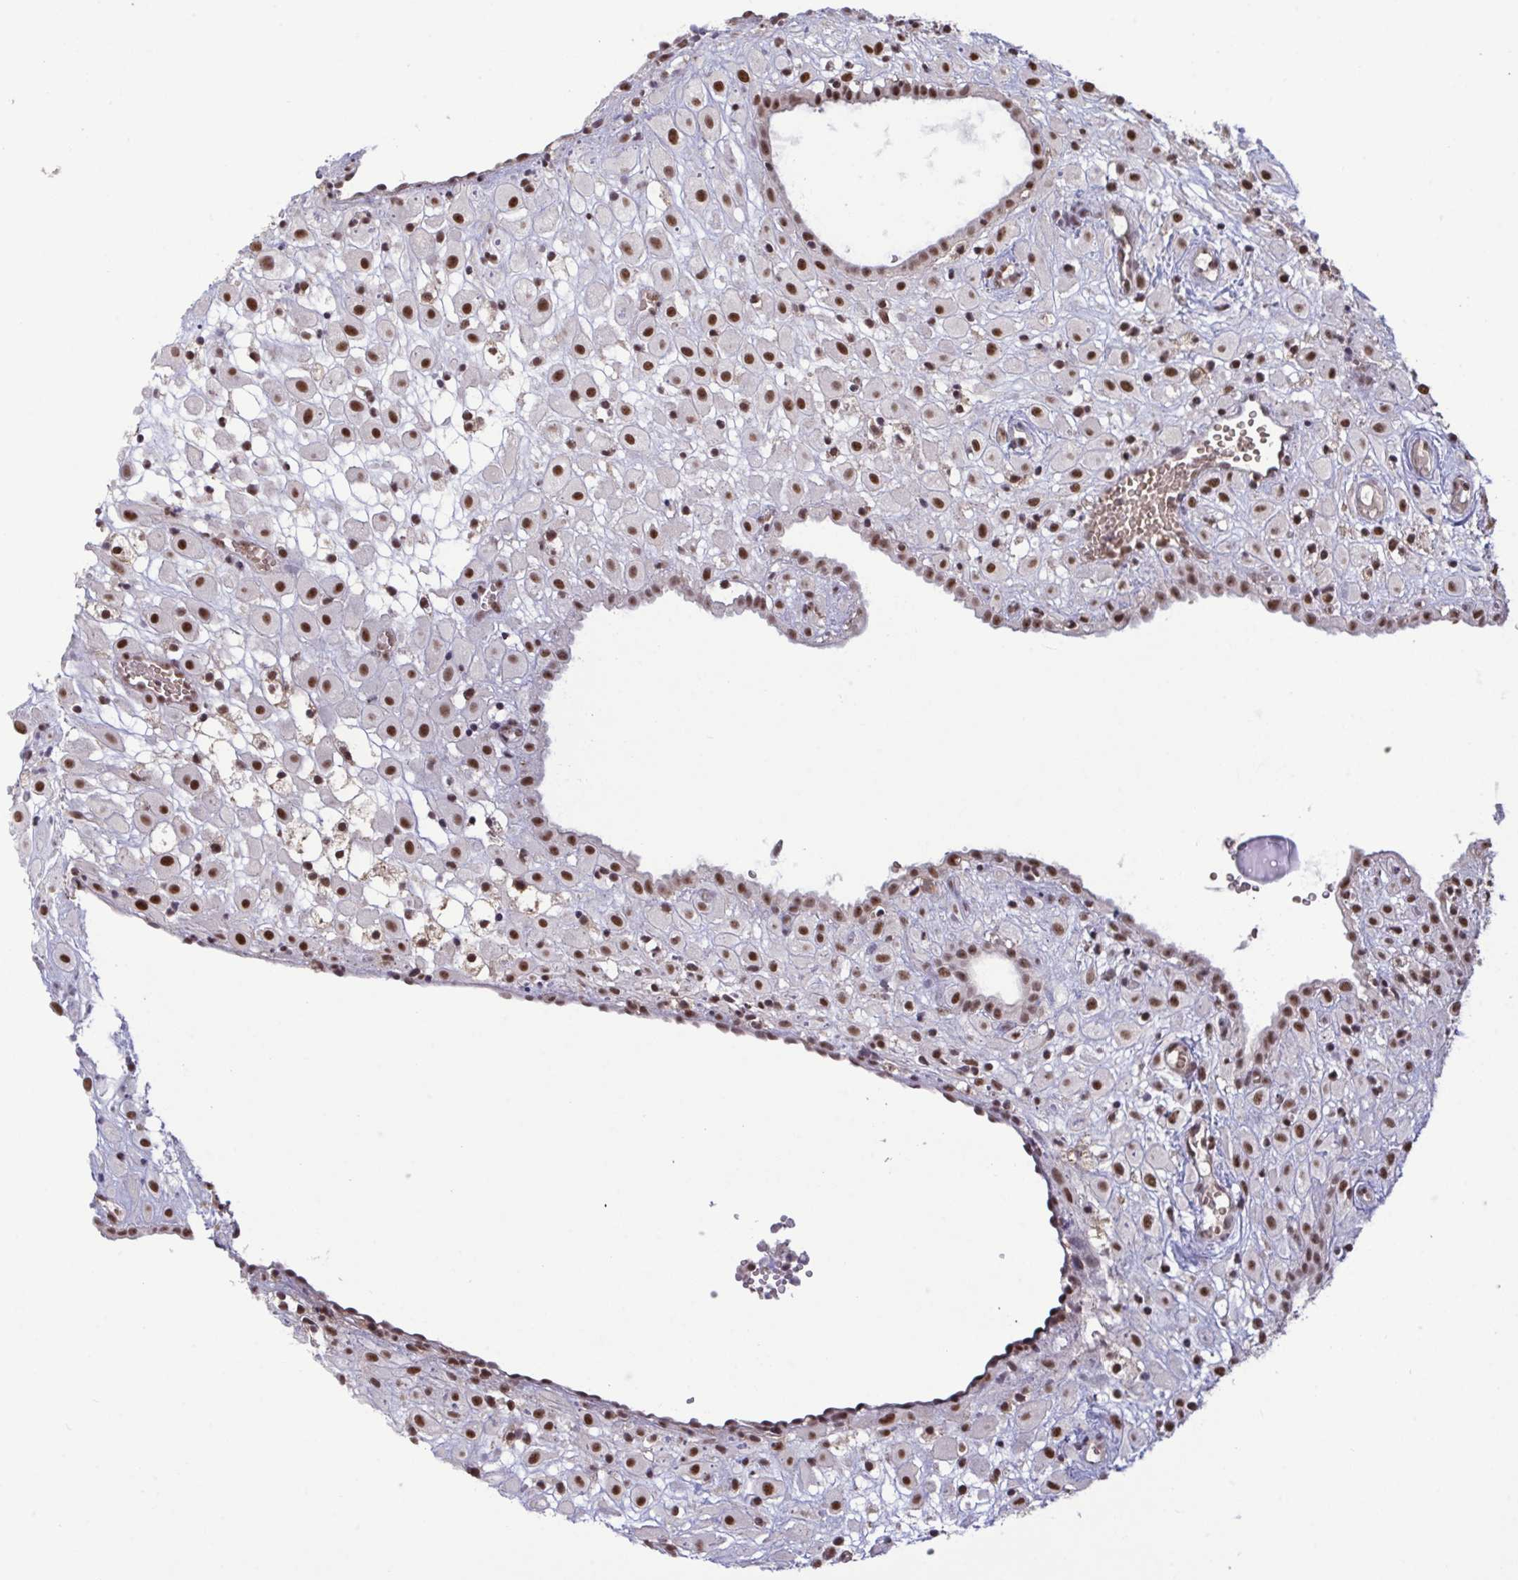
{"staining": {"intensity": "moderate", "quantity": ">75%", "location": "nuclear"}, "tissue": "placenta", "cell_type": "Decidual cells", "image_type": "normal", "snomed": [{"axis": "morphology", "description": "Normal tissue, NOS"}, {"axis": "topography", "description": "Placenta"}], "caption": "An image showing moderate nuclear expression in approximately >75% of decidual cells in unremarkable placenta, as visualized by brown immunohistochemical staining.", "gene": "PUF60", "patient": {"sex": "female", "age": 24}}